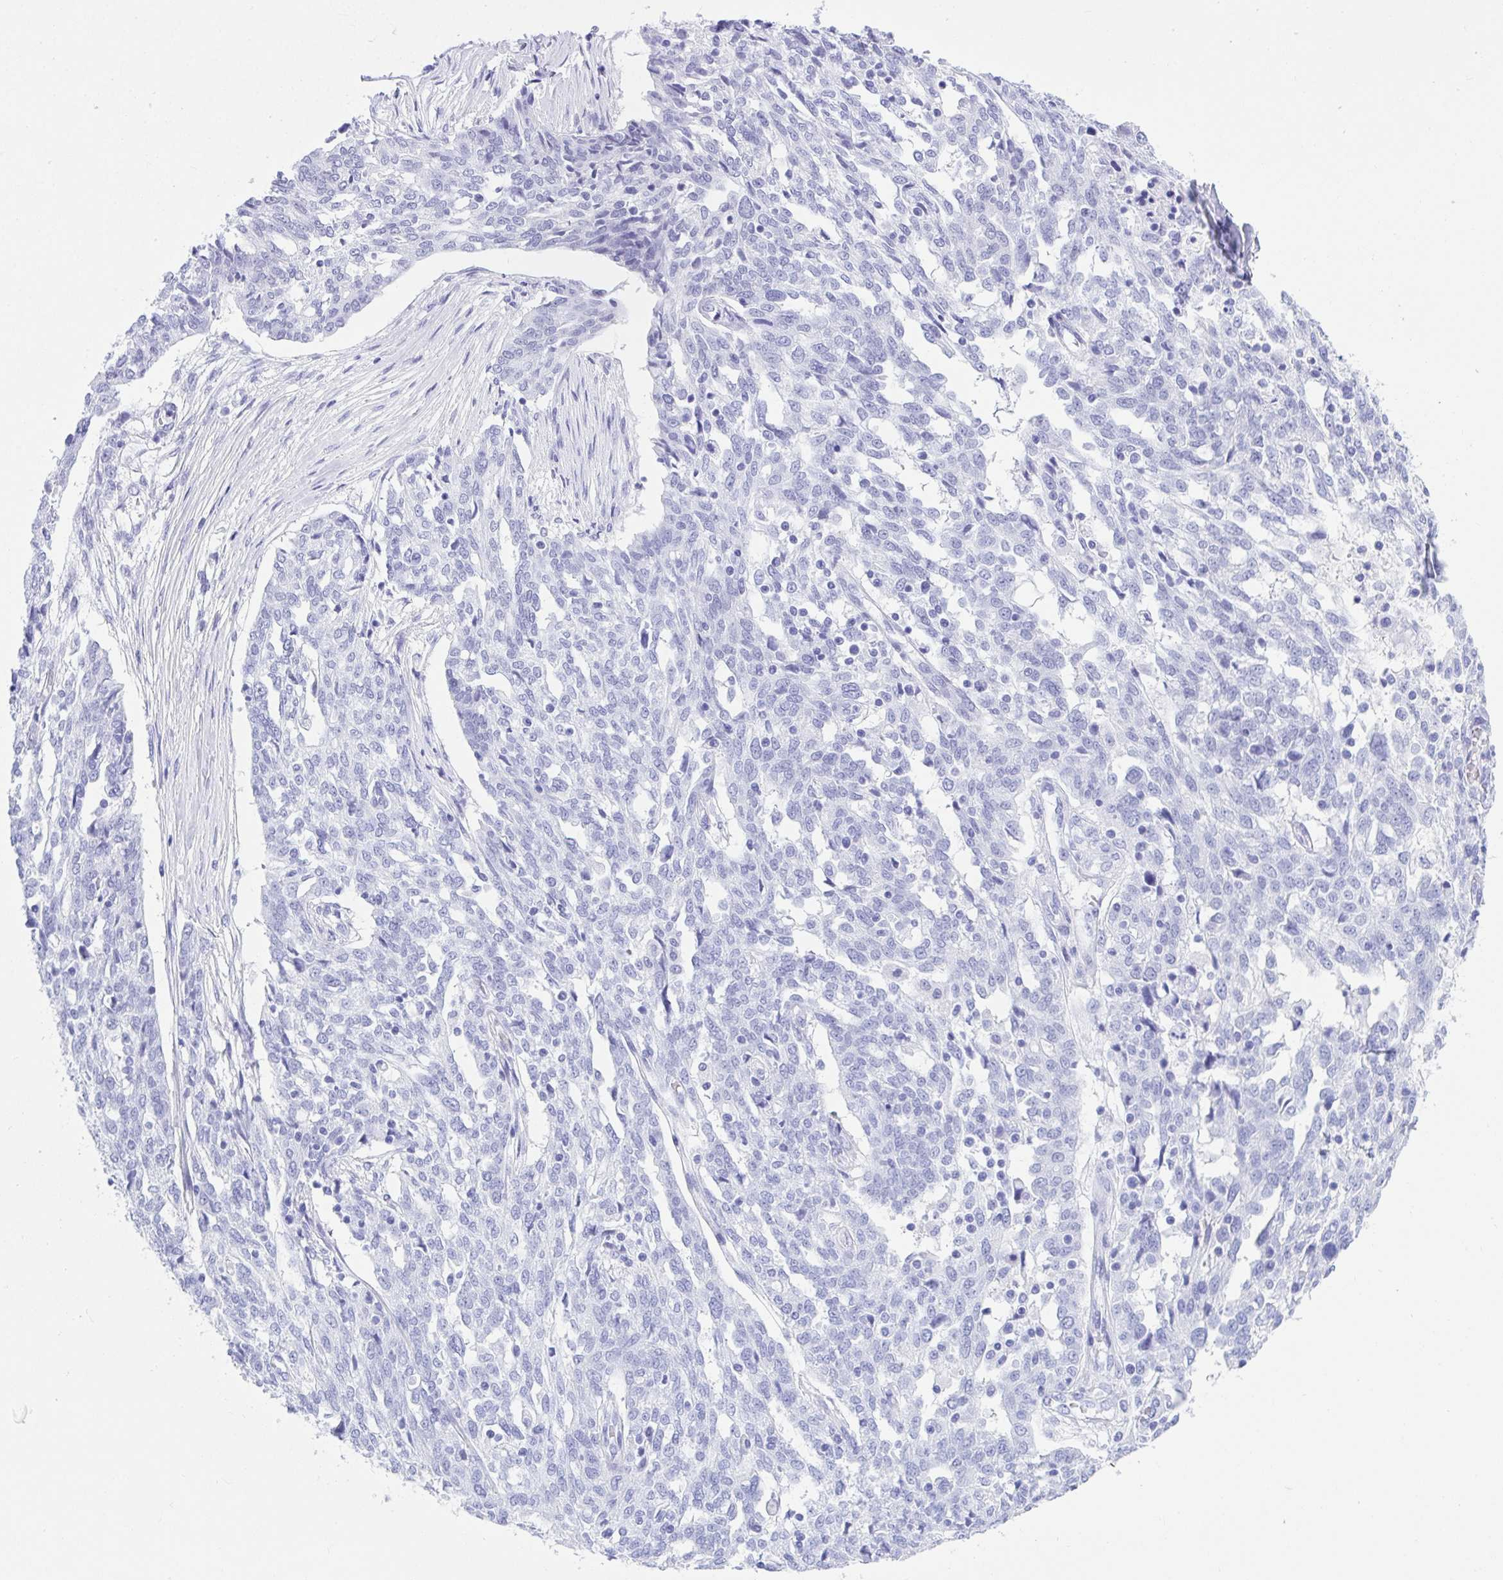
{"staining": {"intensity": "negative", "quantity": "none", "location": "none"}, "tissue": "ovarian cancer", "cell_type": "Tumor cells", "image_type": "cancer", "snomed": [{"axis": "morphology", "description": "Cystadenocarcinoma, serous, NOS"}, {"axis": "topography", "description": "Ovary"}], "caption": "This histopathology image is of ovarian serous cystadenocarcinoma stained with IHC to label a protein in brown with the nuclei are counter-stained blue. There is no expression in tumor cells. Nuclei are stained in blue.", "gene": "THOP1", "patient": {"sex": "female", "age": 67}}